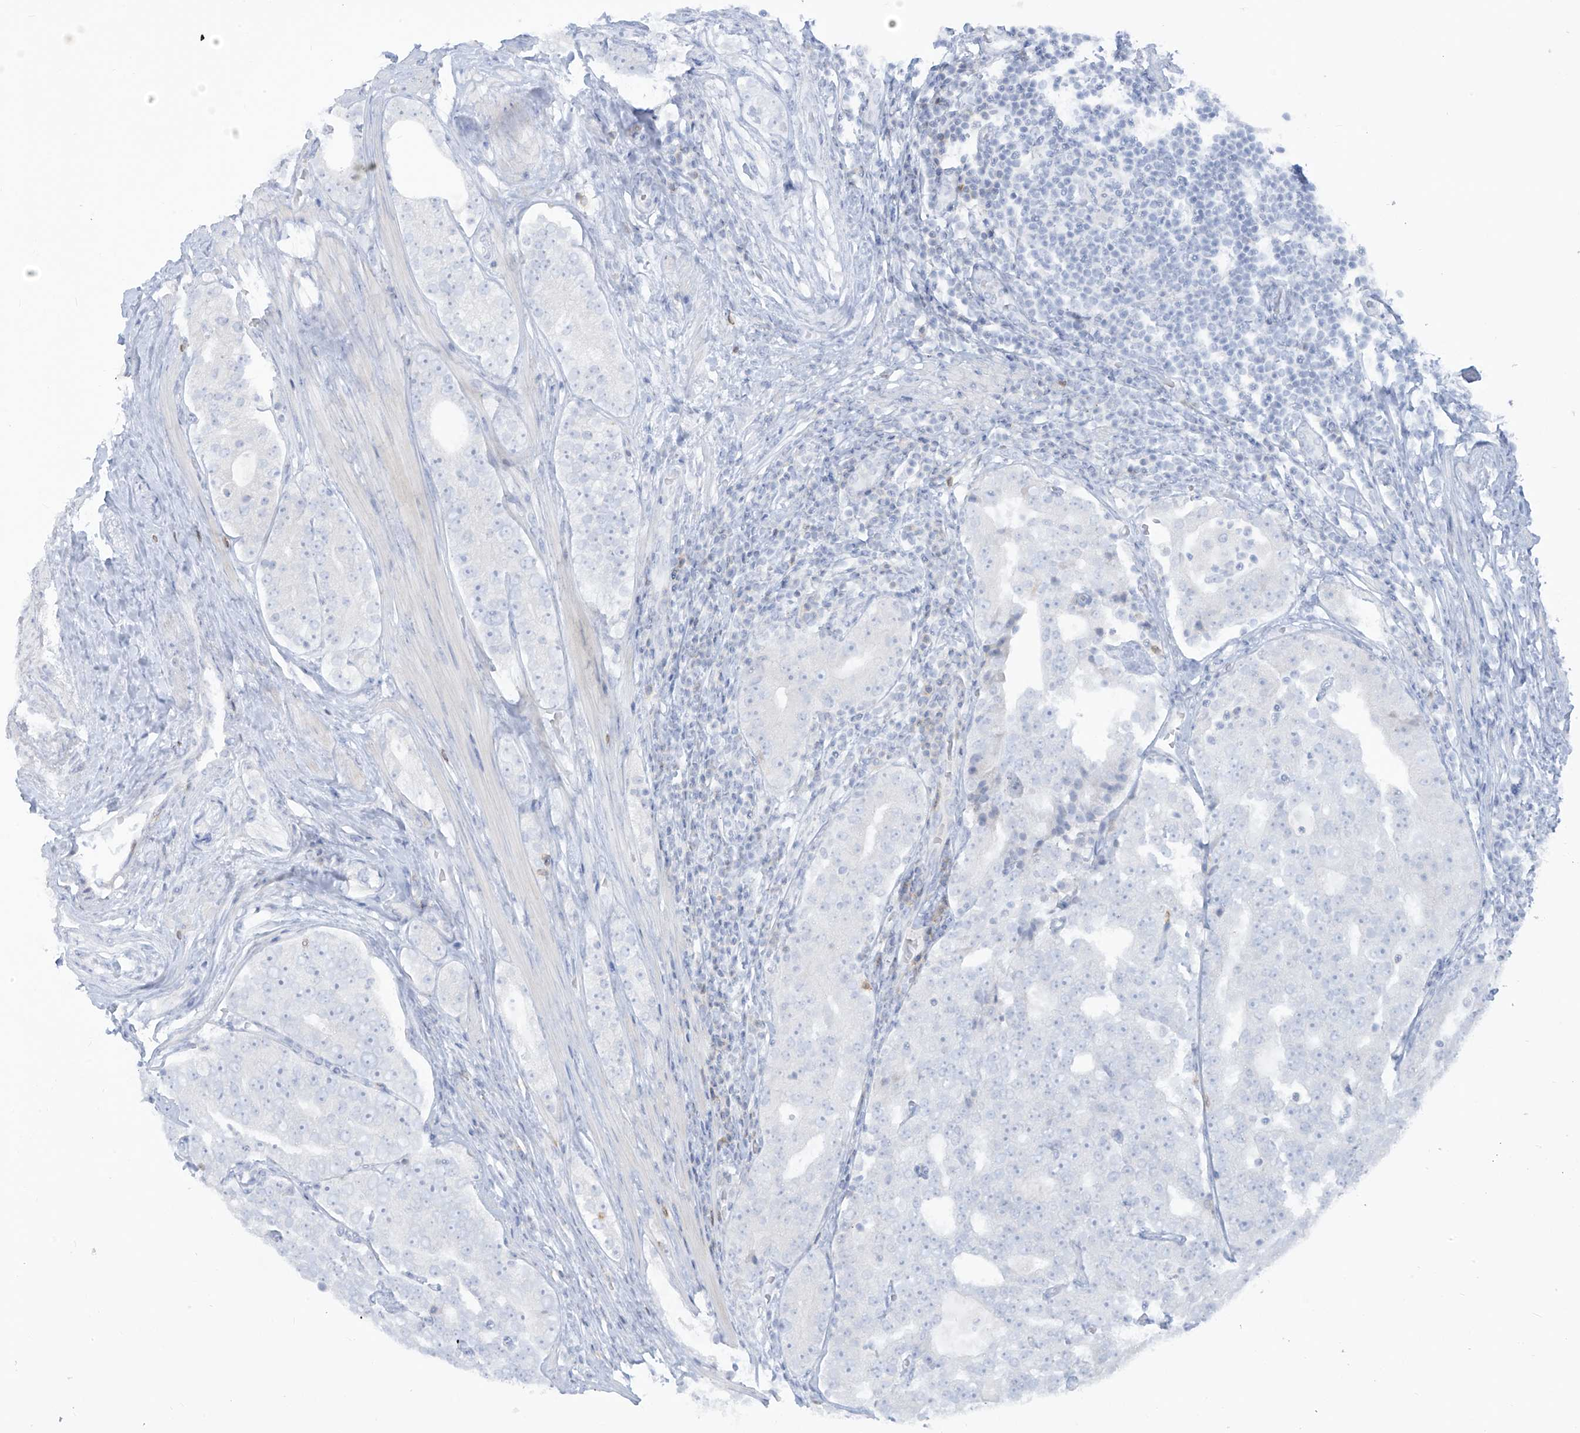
{"staining": {"intensity": "negative", "quantity": "none", "location": "none"}, "tissue": "prostate cancer", "cell_type": "Tumor cells", "image_type": "cancer", "snomed": [{"axis": "morphology", "description": "Adenocarcinoma, High grade"}, {"axis": "topography", "description": "Prostate"}], "caption": "High power microscopy image of an IHC photomicrograph of high-grade adenocarcinoma (prostate), revealing no significant staining in tumor cells. (Stains: DAB IHC with hematoxylin counter stain, Microscopy: brightfield microscopy at high magnification).", "gene": "NOTO", "patient": {"sex": "male", "age": 56}}